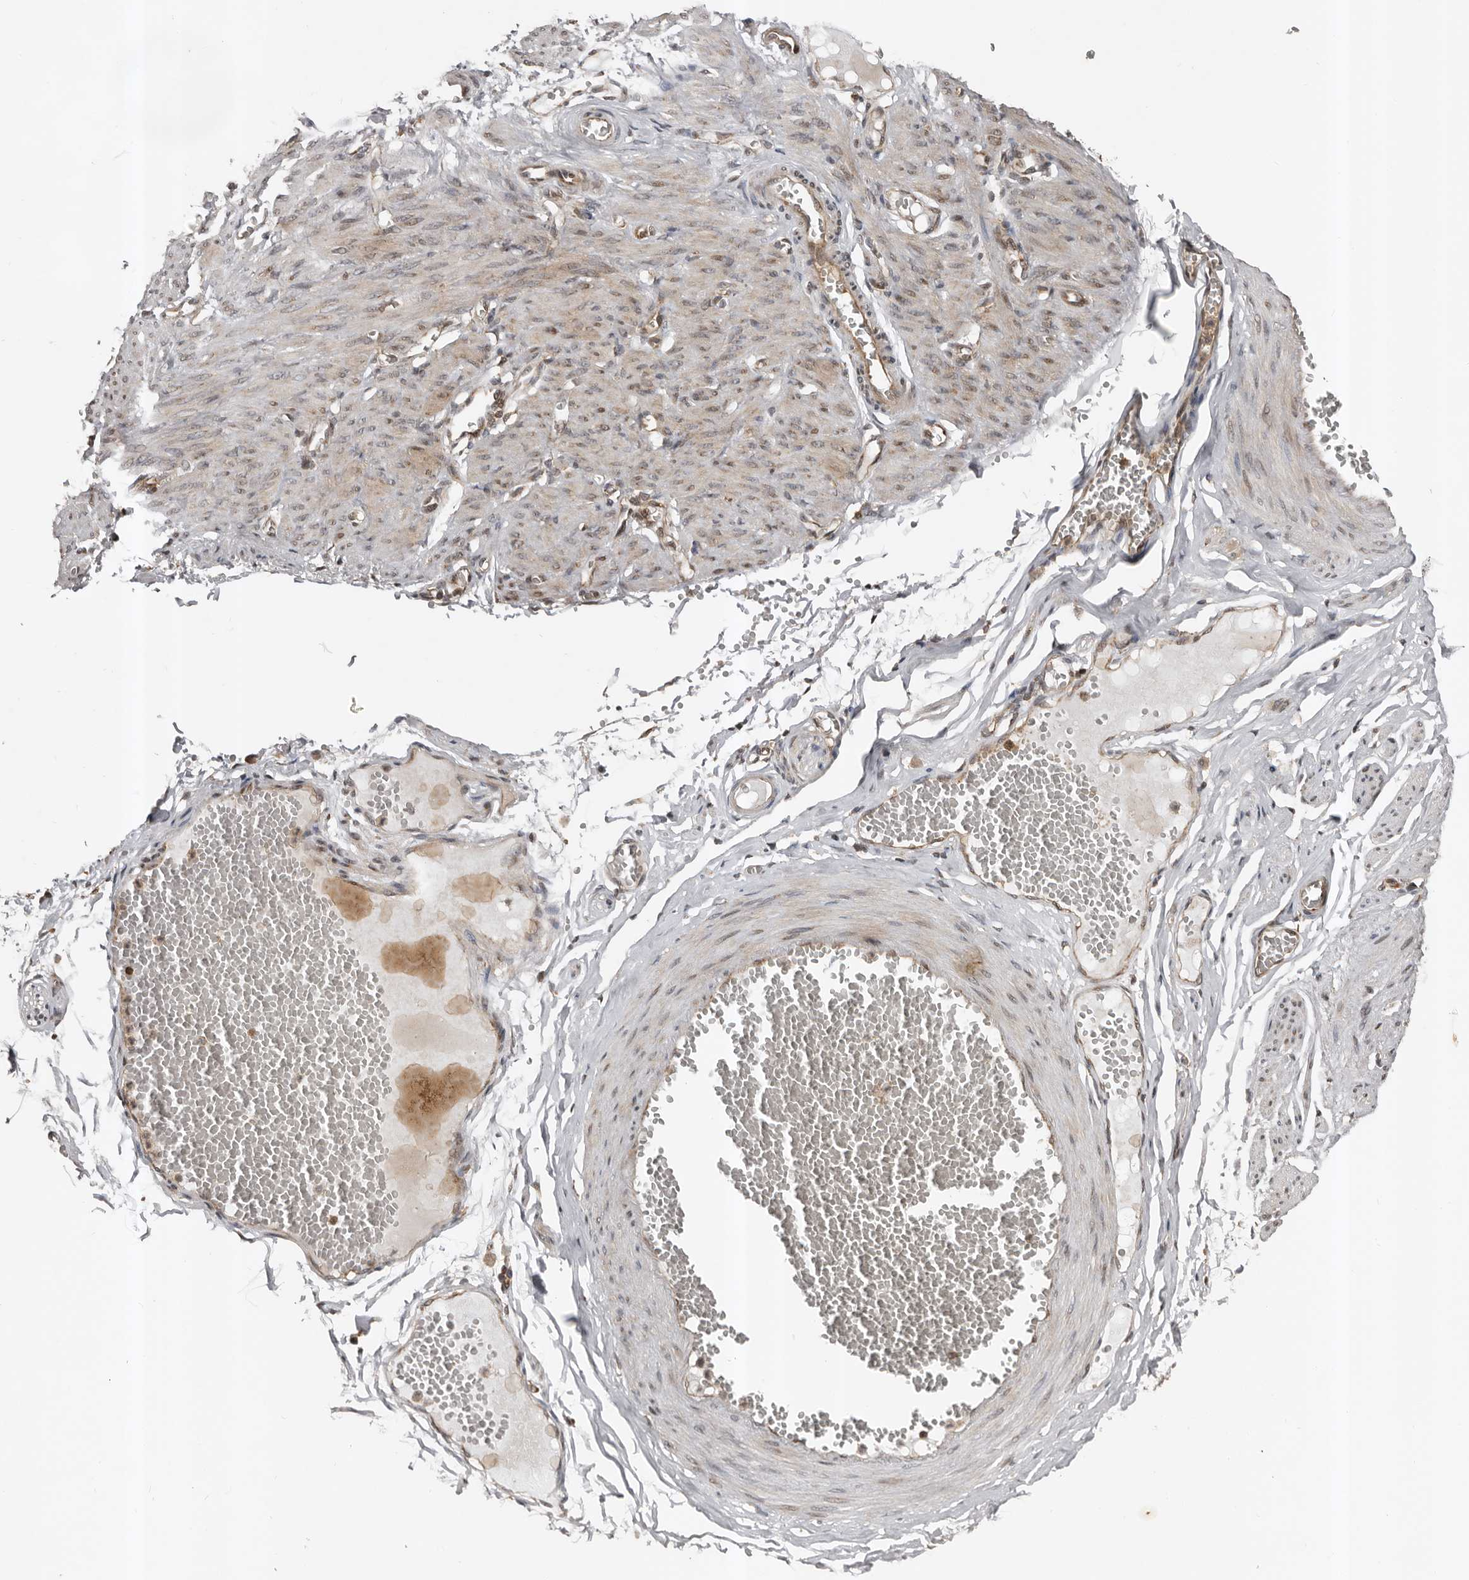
{"staining": {"intensity": "weak", "quantity": ">75%", "location": "cytoplasmic/membranous"}, "tissue": "soft tissue", "cell_type": "Chondrocytes", "image_type": "normal", "snomed": [{"axis": "morphology", "description": "Normal tissue, NOS"}, {"axis": "topography", "description": "Smooth muscle"}, {"axis": "topography", "description": "Peripheral nerve tissue"}], "caption": "Approximately >75% of chondrocytes in normal soft tissue reveal weak cytoplasmic/membranous protein staining as visualized by brown immunohistochemical staining.", "gene": "CCDC190", "patient": {"sex": "female", "age": 39}}